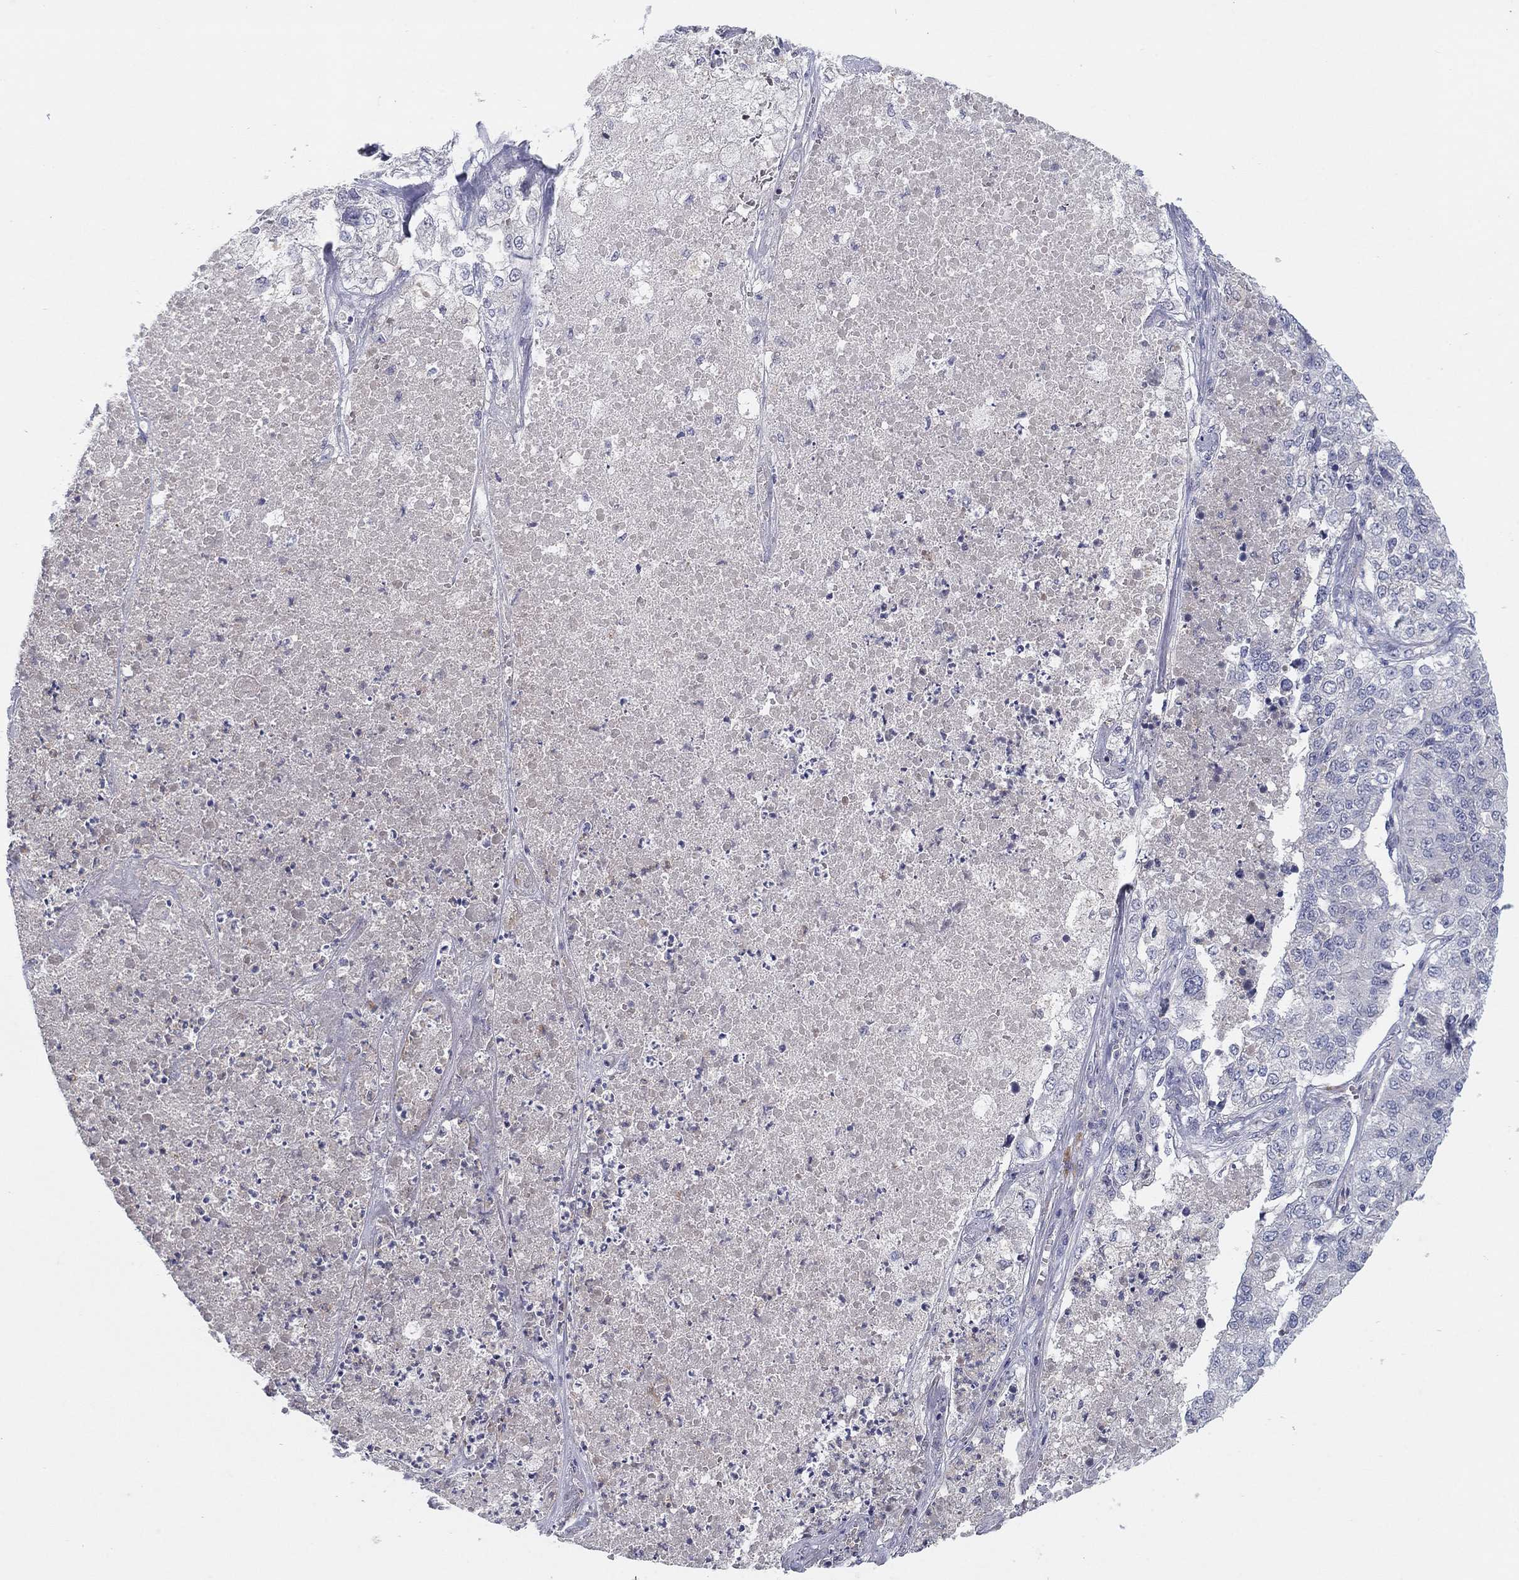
{"staining": {"intensity": "negative", "quantity": "none", "location": "none"}, "tissue": "lung cancer", "cell_type": "Tumor cells", "image_type": "cancer", "snomed": [{"axis": "morphology", "description": "Adenocarcinoma, NOS"}, {"axis": "topography", "description": "Lung"}], "caption": "Human lung cancer stained for a protein using immunohistochemistry reveals no positivity in tumor cells.", "gene": "AMN1", "patient": {"sex": "male", "age": 49}}